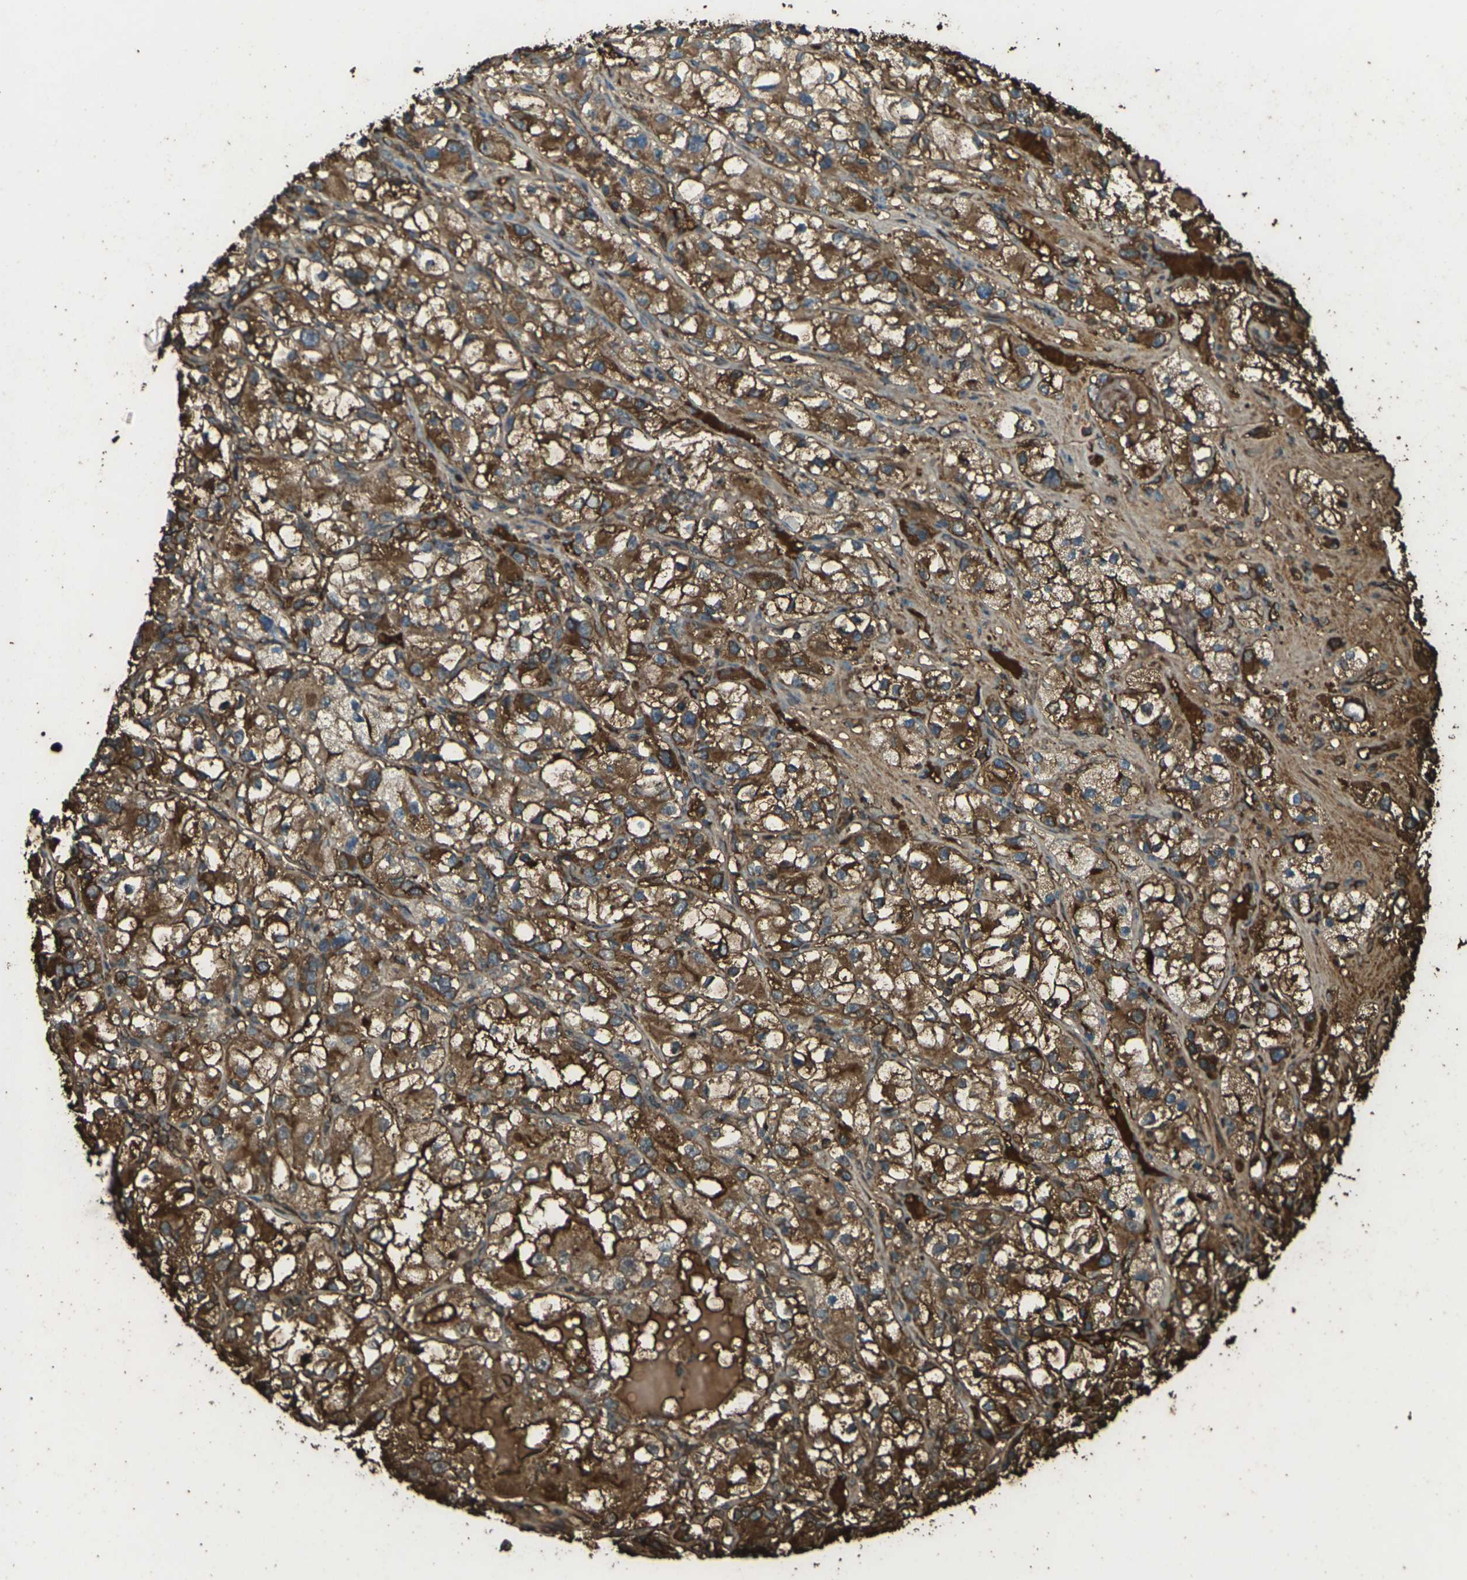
{"staining": {"intensity": "moderate", "quantity": ">75%", "location": "cytoplasmic/membranous"}, "tissue": "renal cancer", "cell_type": "Tumor cells", "image_type": "cancer", "snomed": [{"axis": "morphology", "description": "Adenocarcinoma, NOS"}, {"axis": "topography", "description": "Kidney"}], "caption": "An image showing moderate cytoplasmic/membranous expression in about >75% of tumor cells in renal cancer (adenocarcinoma), as visualized by brown immunohistochemical staining.", "gene": "CYP1B1", "patient": {"sex": "female", "age": 57}}